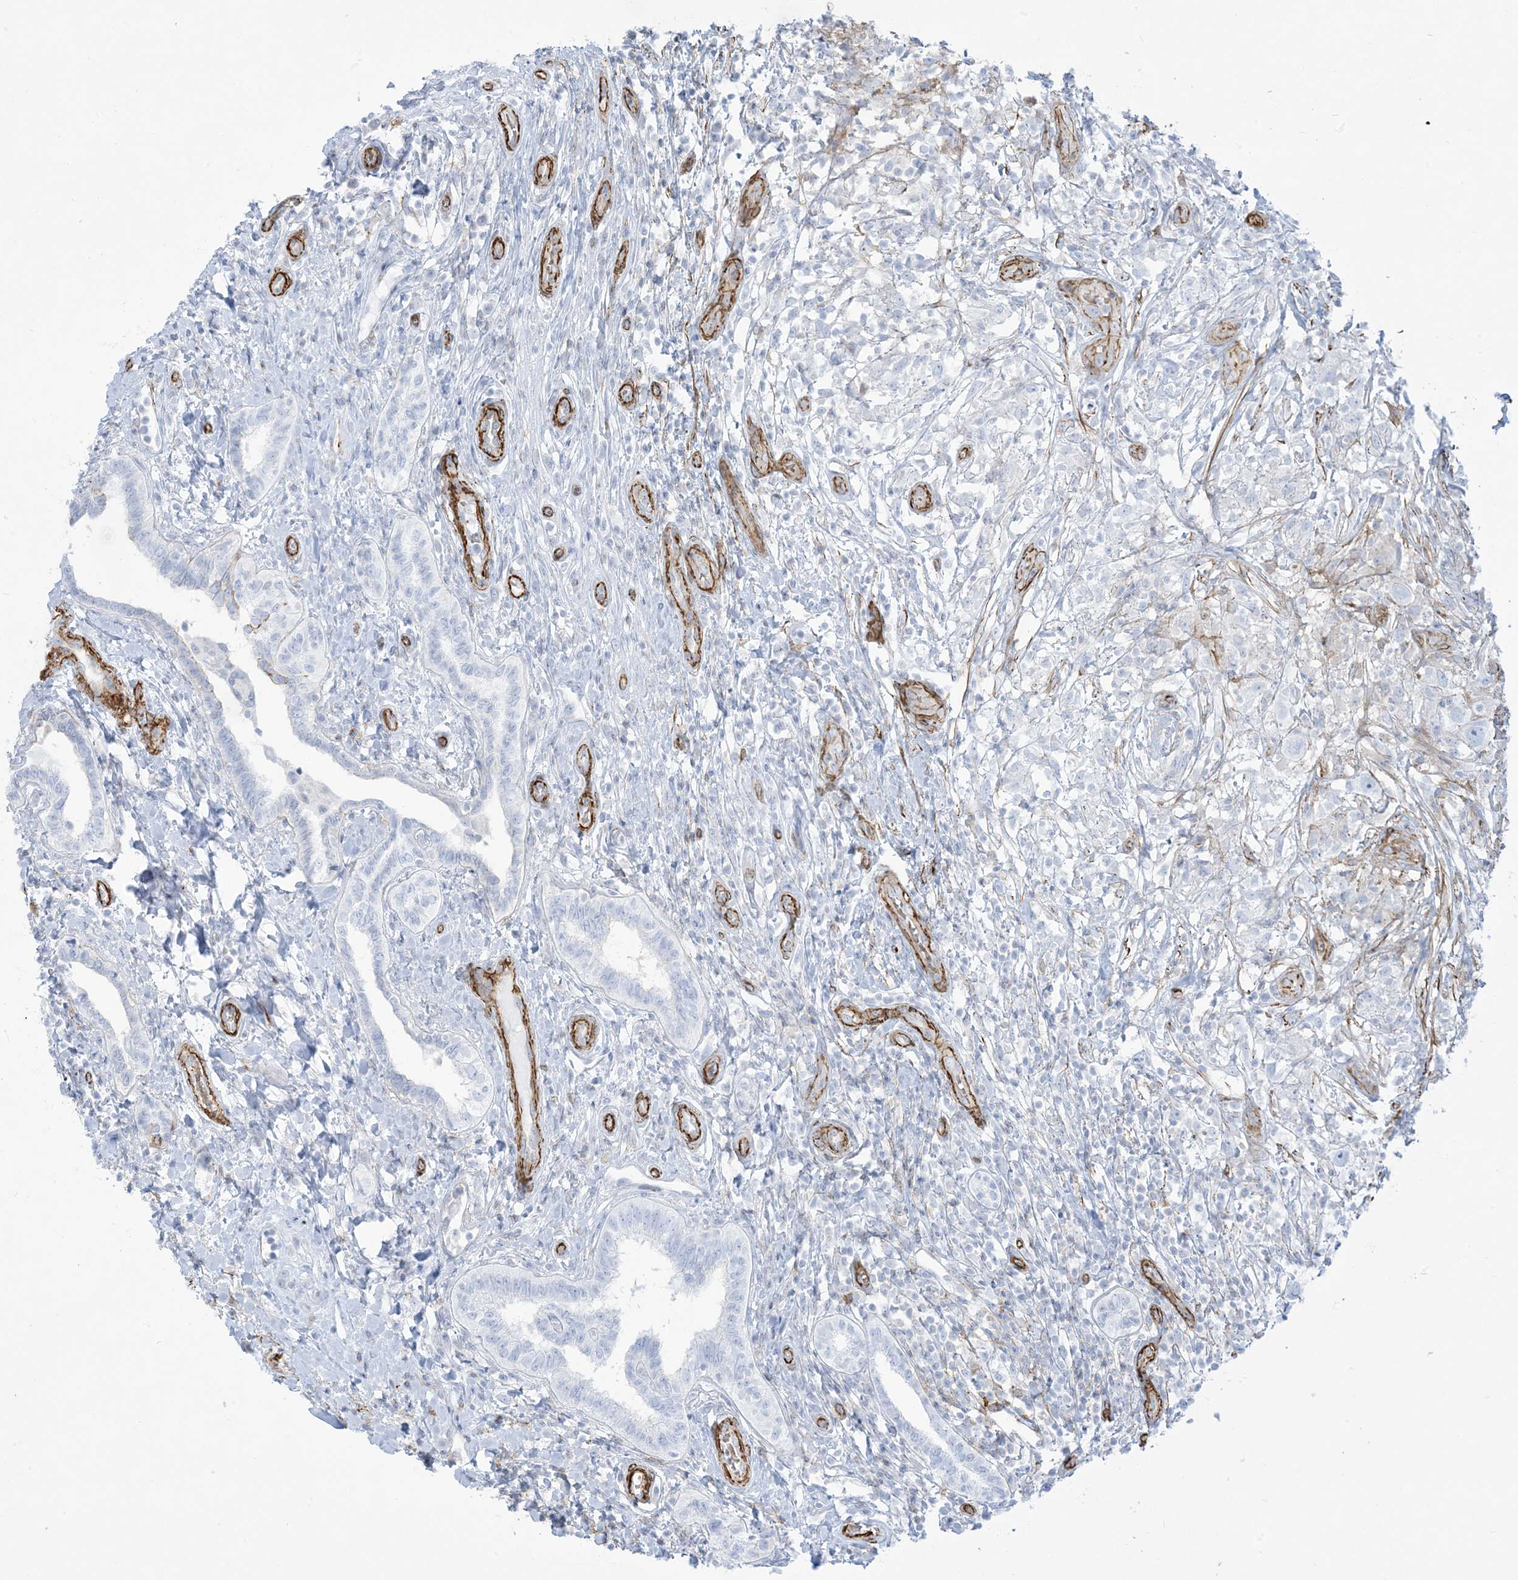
{"staining": {"intensity": "negative", "quantity": "none", "location": "none"}, "tissue": "testis cancer", "cell_type": "Tumor cells", "image_type": "cancer", "snomed": [{"axis": "morphology", "description": "Seminoma, NOS"}, {"axis": "topography", "description": "Testis"}], "caption": "Tumor cells show no significant positivity in testis cancer (seminoma).", "gene": "B3GNT7", "patient": {"sex": "male", "age": 49}}